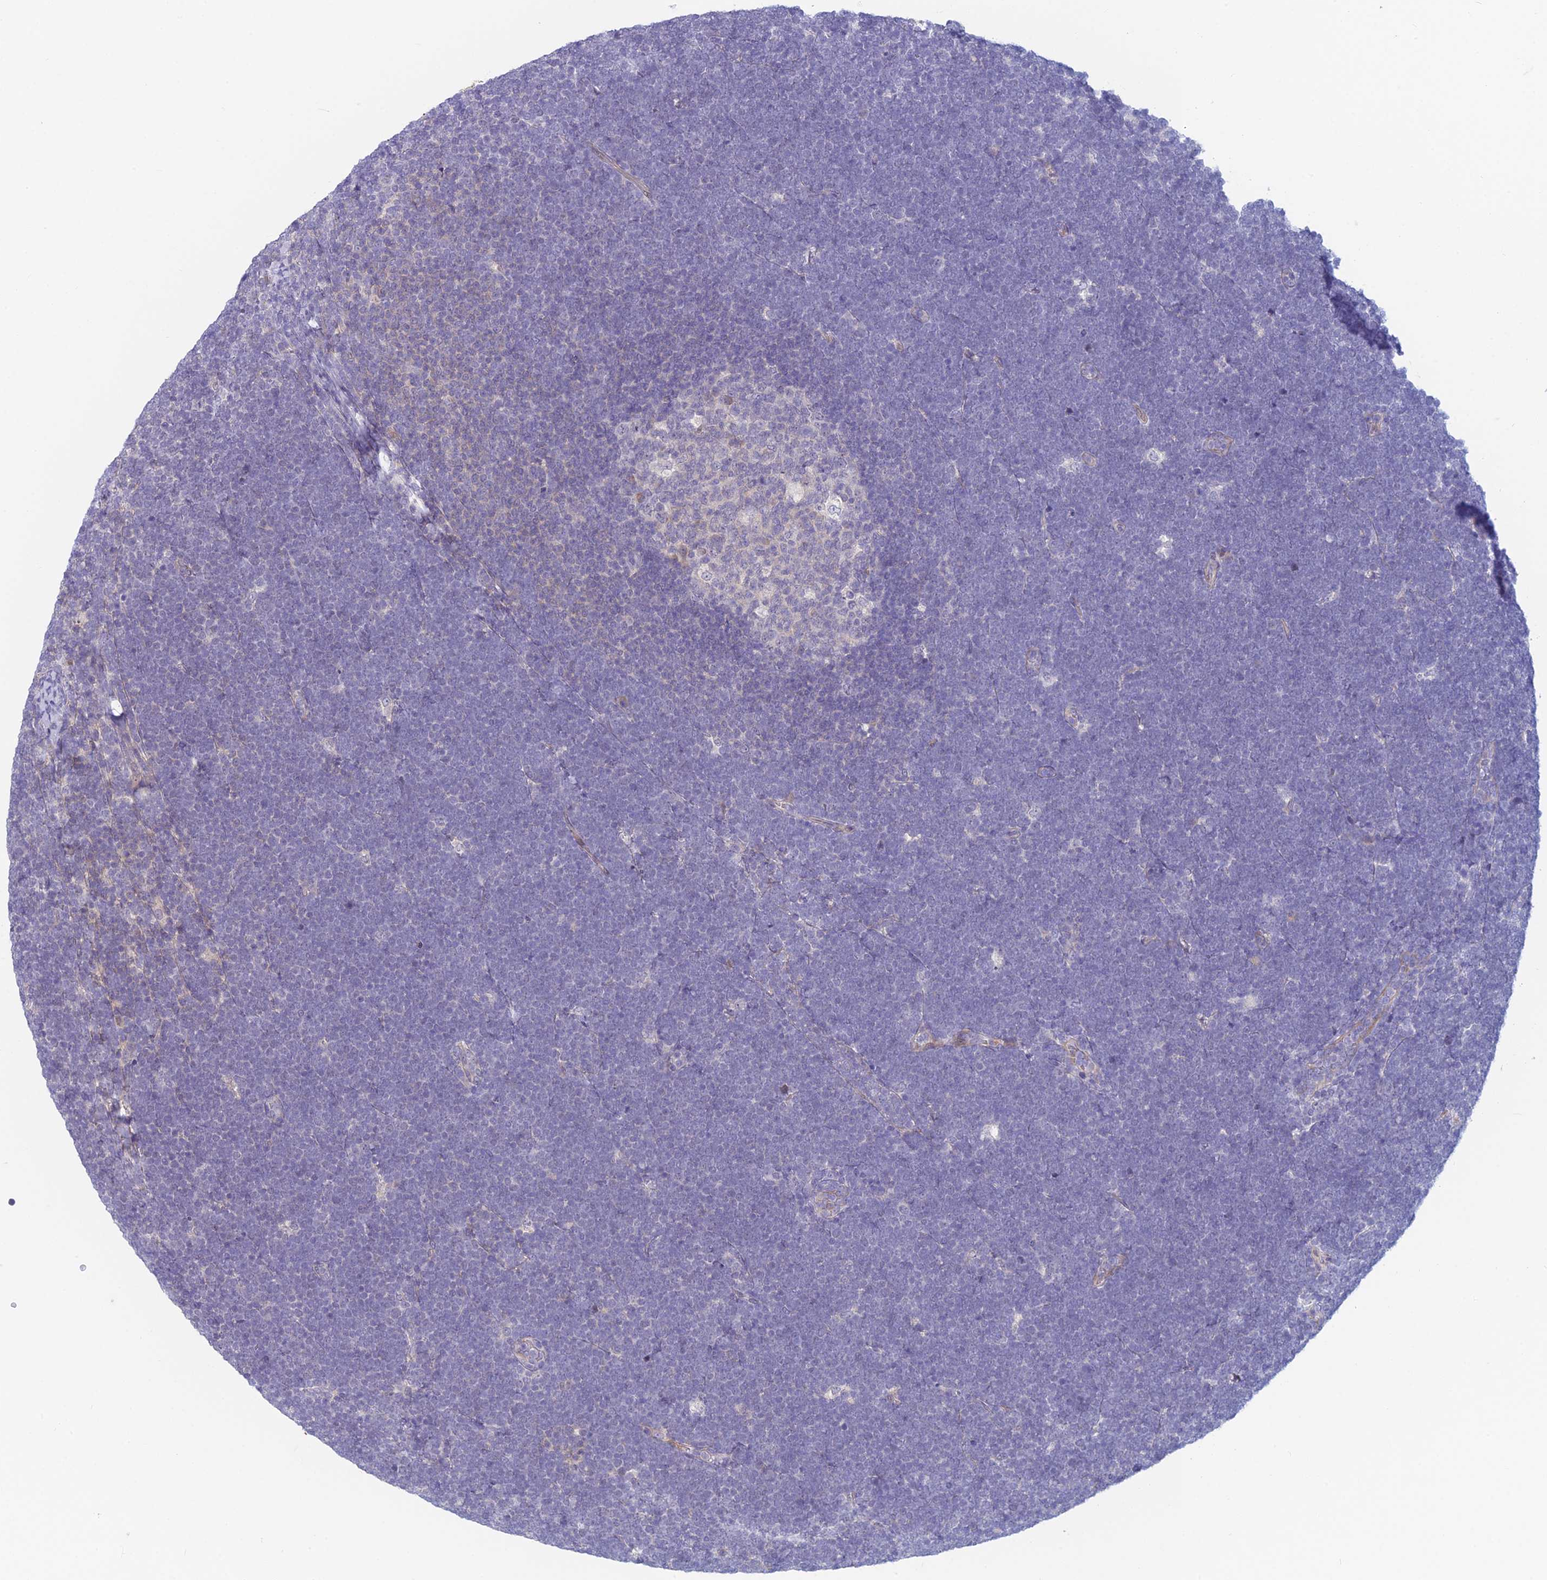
{"staining": {"intensity": "negative", "quantity": "none", "location": "none"}, "tissue": "lymphoma", "cell_type": "Tumor cells", "image_type": "cancer", "snomed": [{"axis": "morphology", "description": "Malignant lymphoma, non-Hodgkin's type, High grade"}, {"axis": "topography", "description": "Lymph node"}], "caption": "The micrograph shows no significant staining in tumor cells of lymphoma. (Stains: DAB IHC with hematoxylin counter stain, Microscopy: brightfield microscopy at high magnification).", "gene": "PPP1R26", "patient": {"sex": "male", "age": 13}}